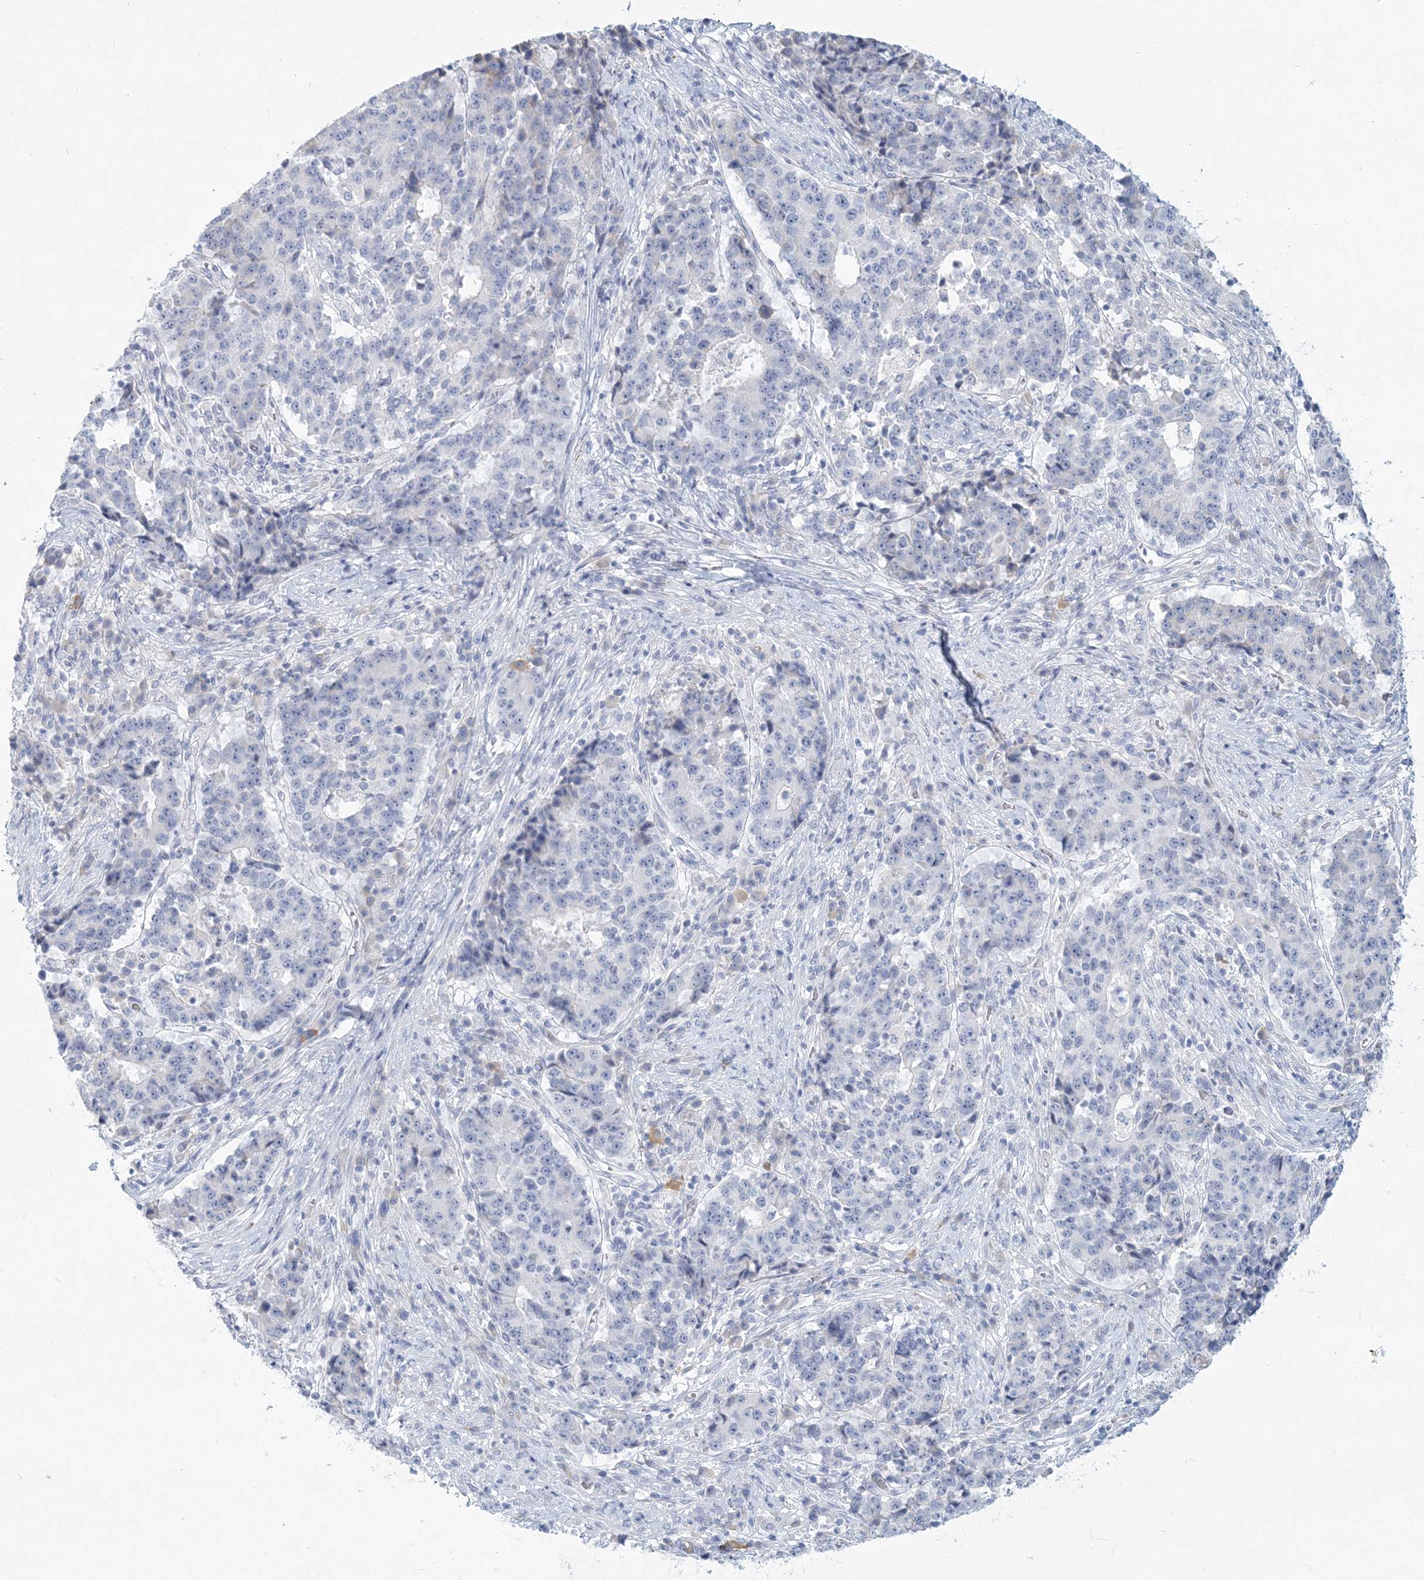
{"staining": {"intensity": "negative", "quantity": "none", "location": "none"}, "tissue": "stomach cancer", "cell_type": "Tumor cells", "image_type": "cancer", "snomed": [{"axis": "morphology", "description": "Adenocarcinoma, NOS"}, {"axis": "topography", "description": "Stomach"}], "caption": "Immunohistochemistry (IHC) of human stomach adenocarcinoma demonstrates no expression in tumor cells.", "gene": "CSN1S1", "patient": {"sex": "male", "age": 59}}